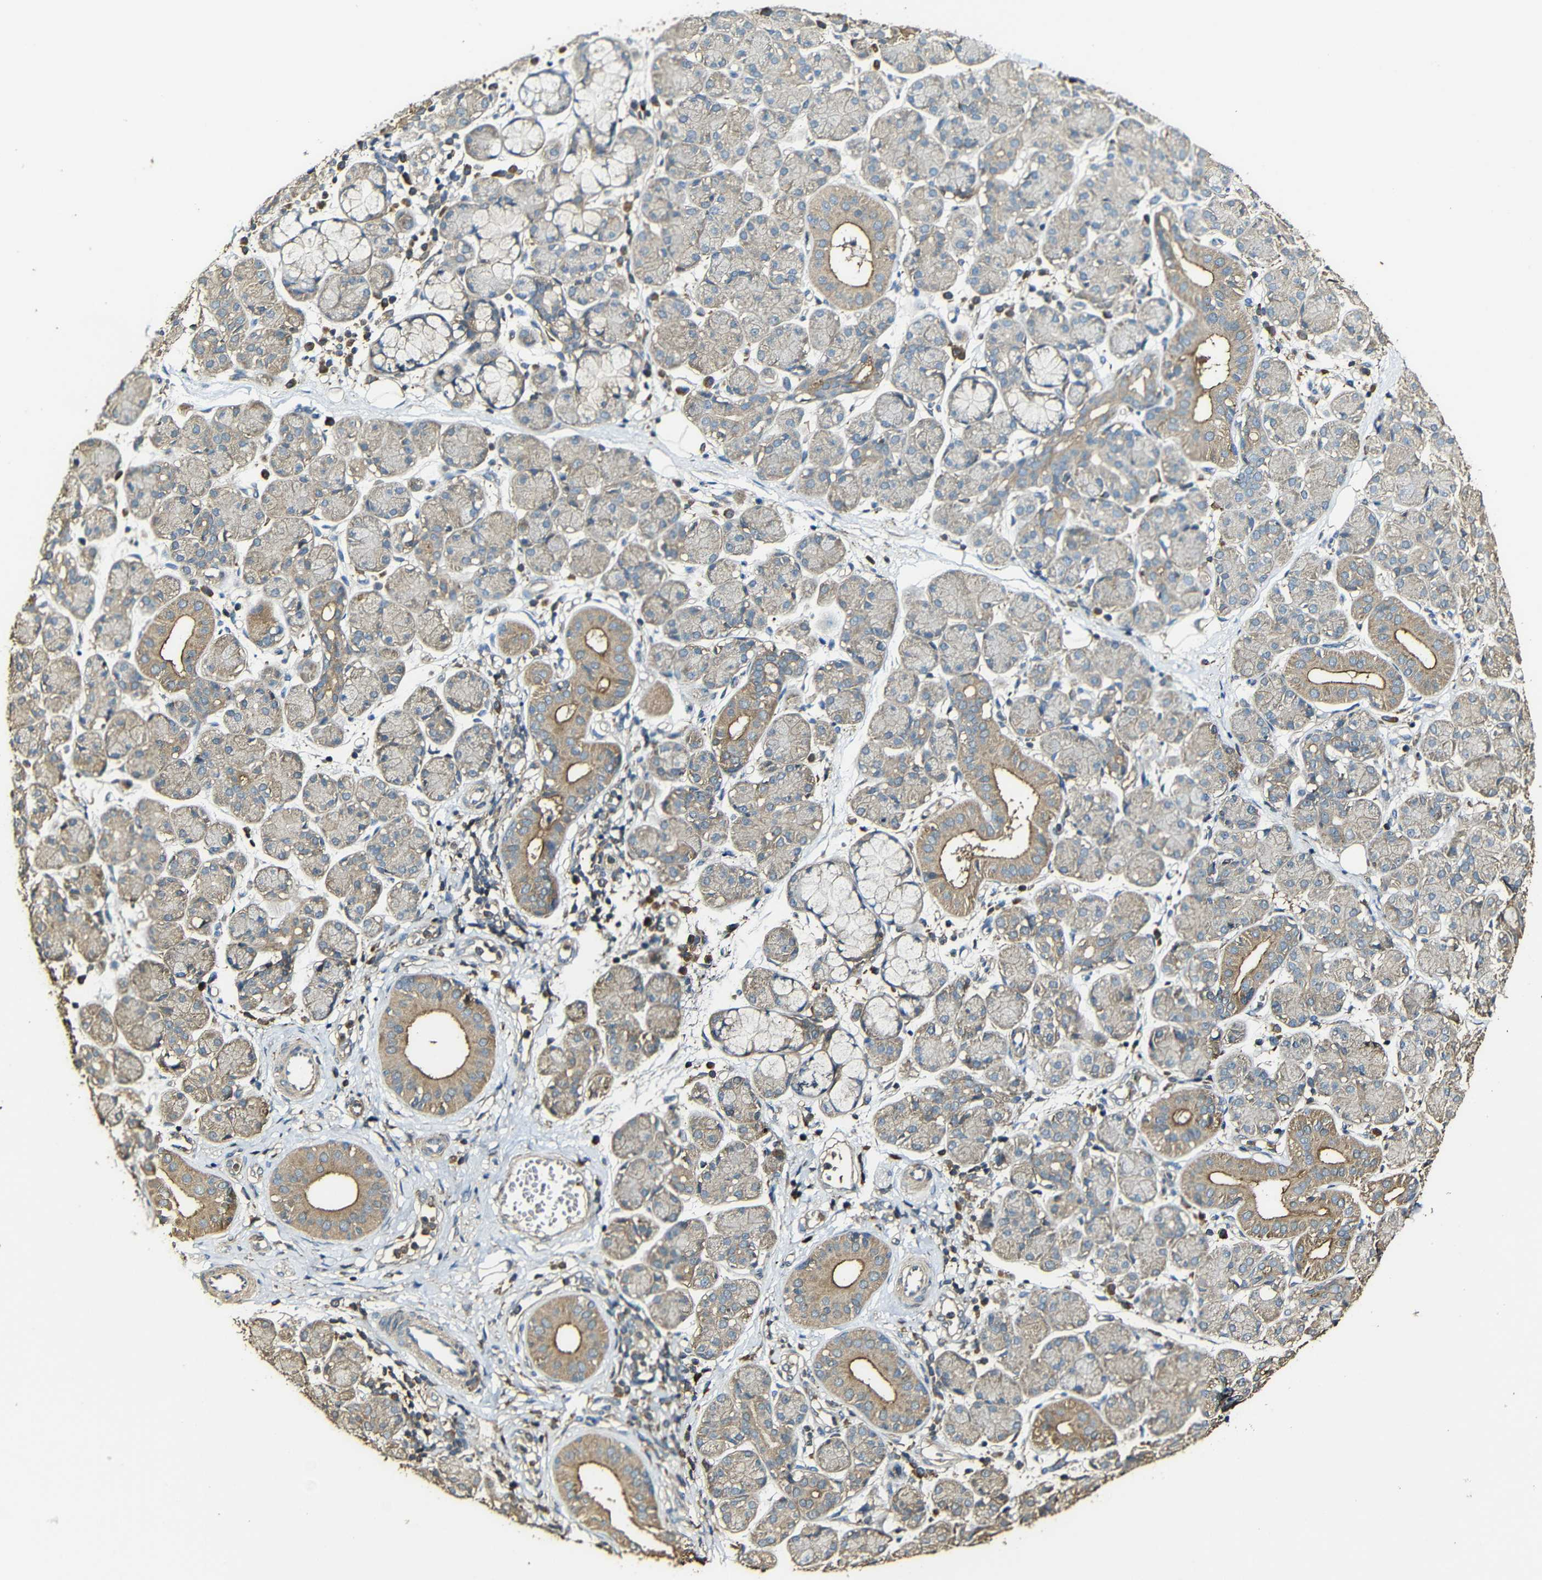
{"staining": {"intensity": "moderate", "quantity": "25%-75%", "location": "cytoplasmic/membranous"}, "tissue": "salivary gland", "cell_type": "Glandular cells", "image_type": "normal", "snomed": [{"axis": "morphology", "description": "Normal tissue, NOS"}, {"axis": "morphology", "description": "Inflammation, NOS"}, {"axis": "topography", "description": "Lymph node"}, {"axis": "topography", "description": "Salivary gland"}], "caption": "Moderate cytoplasmic/membranous staining is present in about 25%-75% of glandular cells in normal salivary gland. The staining was performed using DAB (3,3'-diaminobenzidine), with brown indicating positive protein expression. Nuclei are stained blue with hematoxylin.", "gene": "CASP8", "patient": {"sex": "male", "age": 3}}